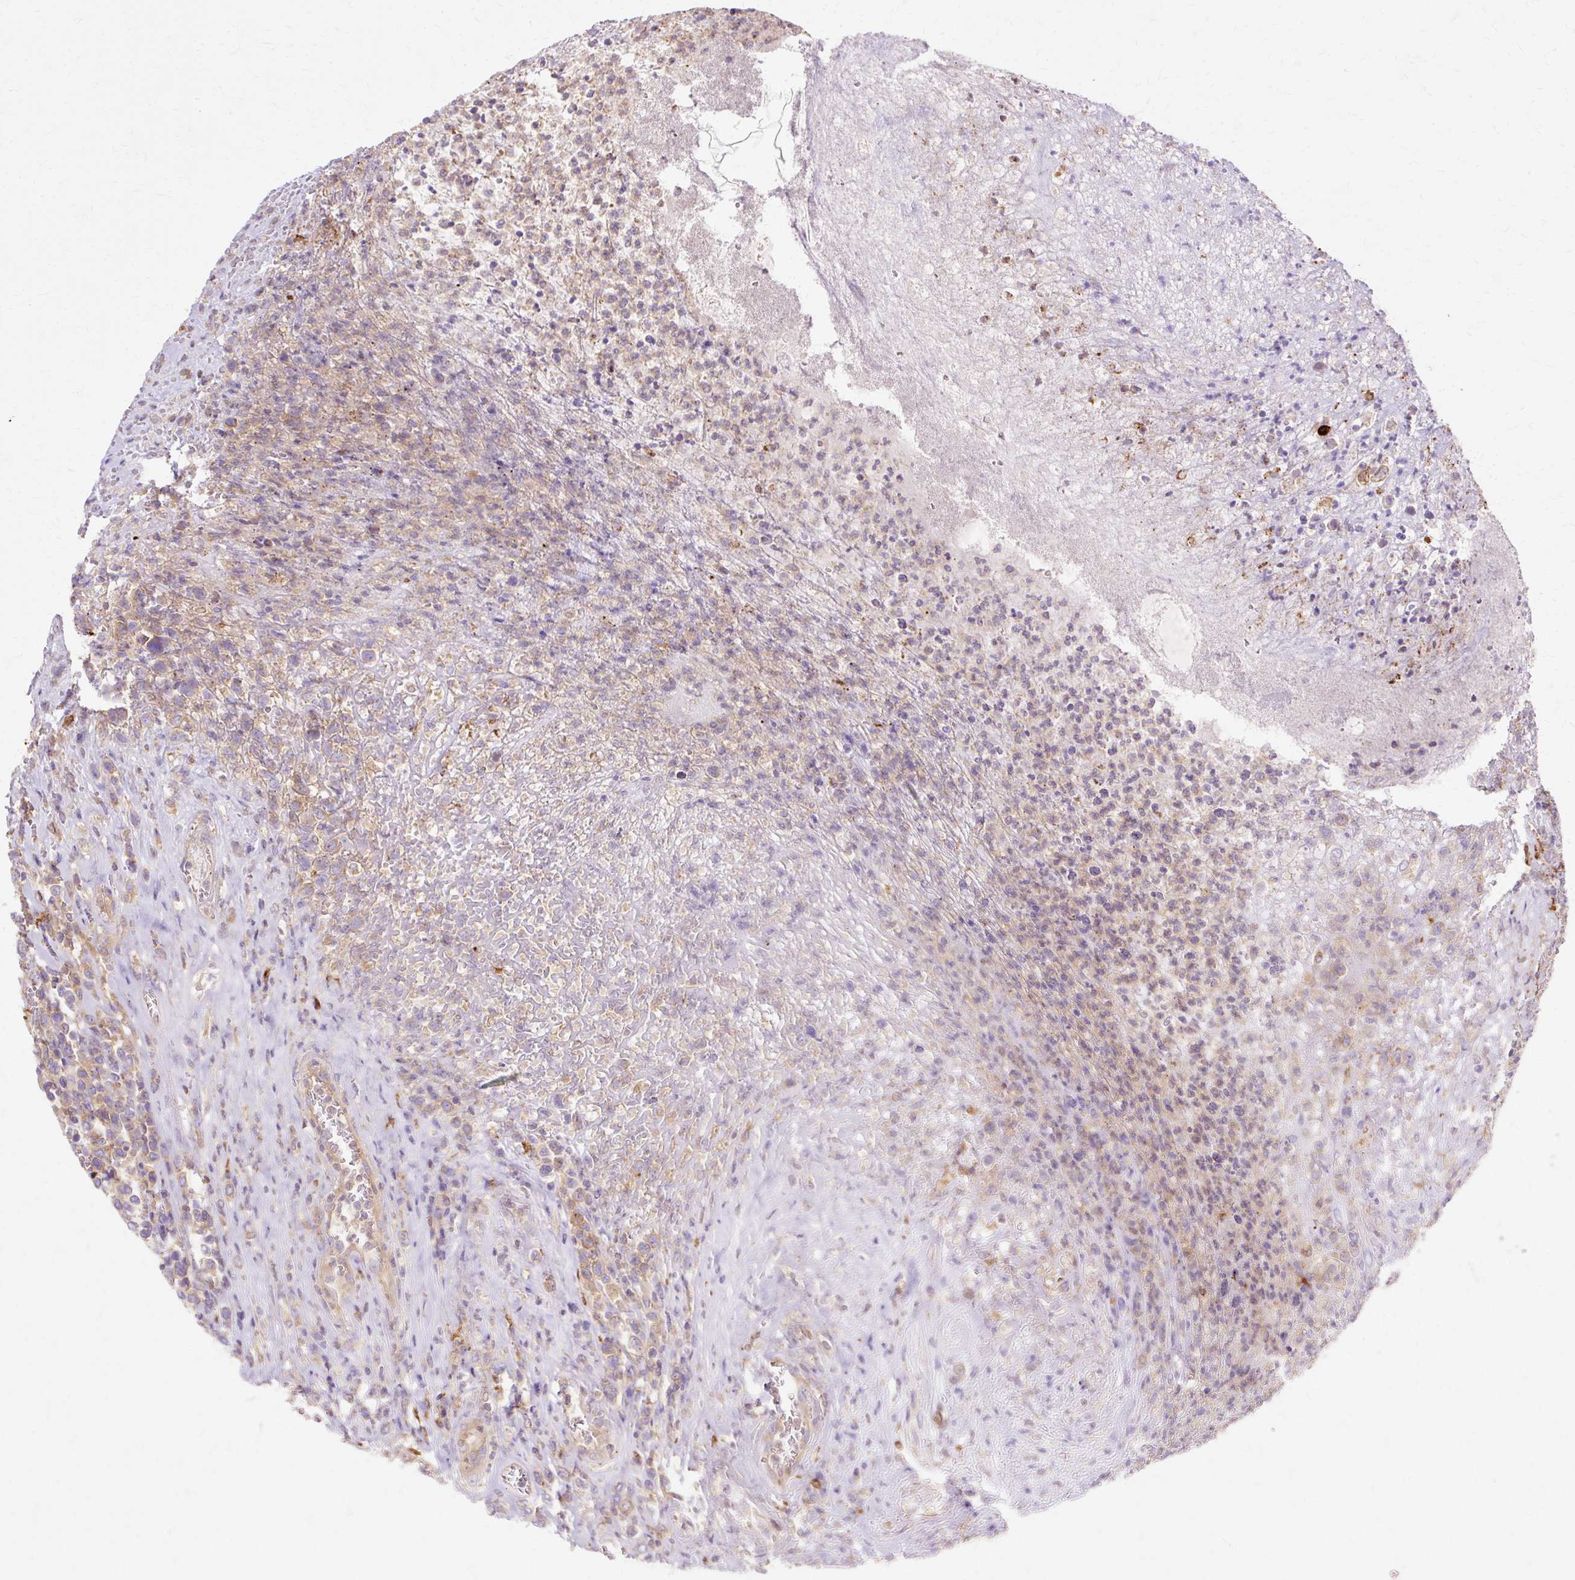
{"staining": {"intensity": "weak", "quantity": "<25%", "location": "cytoplasmic/membranous"}, "tissue": "lymphoma", "cell_type": "Tumor cells", "image_type": "cancer", "snomed": [{"axis": "morphology", "description": "Malignant lymphoma, non-Hodgkin's type, High grade"}, {"axis": "topography", "description": "Soft tissue"}], "caption": "Immunohistochemistry of human malignant lymphoma, non-Hodgkin's type (high-grade) displays no expression in tumor cells.", "gene": "TBC1D2B", "patient": {"sex": "female", "age": 56}}